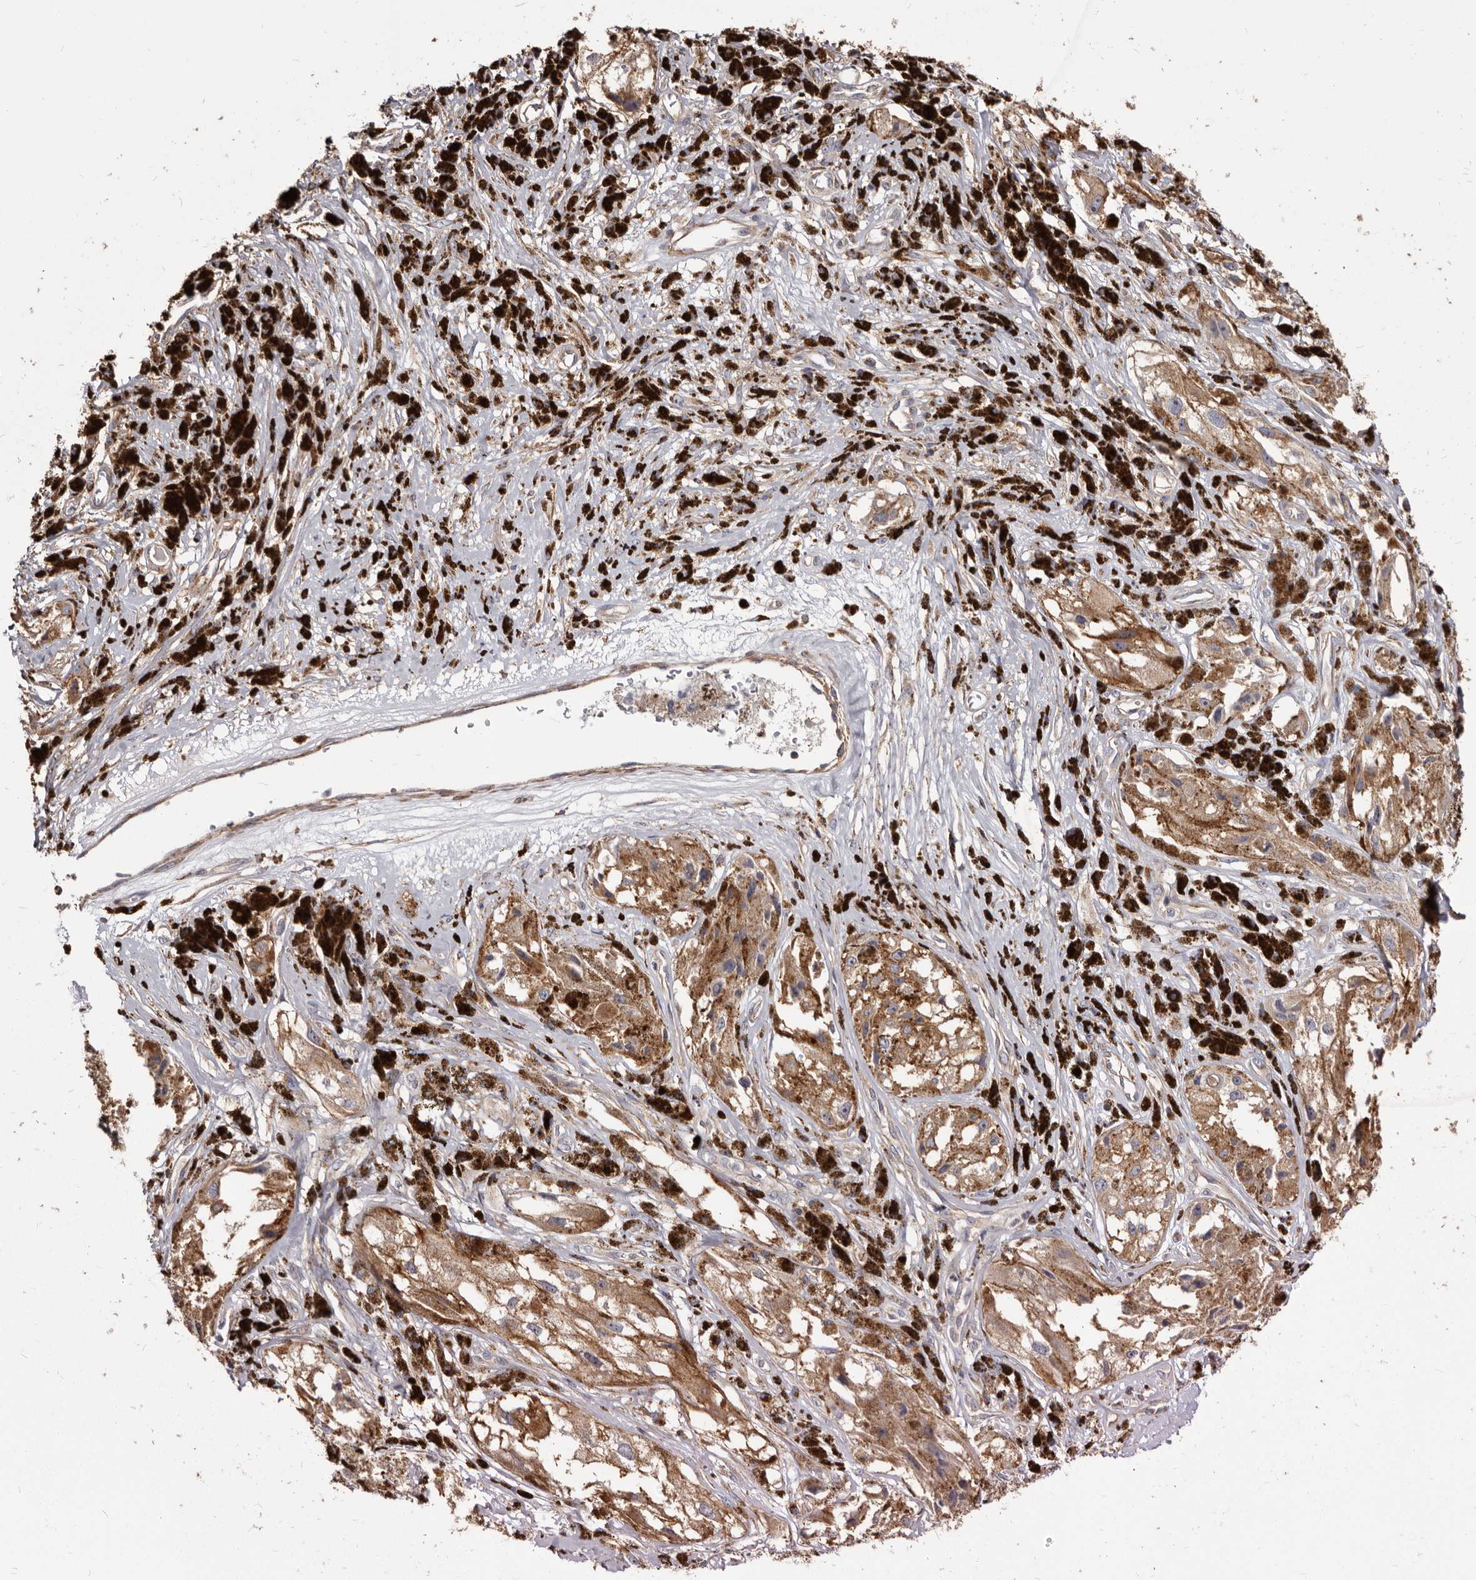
{"staining": {"intensity": "moderate", "quantity": ">75%", "location": "cytoplasmic/membranous"}, "tissue": "melanoma", "cell_type": "Tumor cells", "image_type": "cancer", "snomed": [{"axis": "morphology", "description": "Malignant melanoma, NOS"}, {"axis": "topography", "description": "Skin"}], "caption": "A photomicrograph of human melanoma stained for a protein displays moderate cytoplasmic/membranous brown staining in tumor cells.", "gene": "TPD52", "patient": {"sex": "male", "age": 88}}